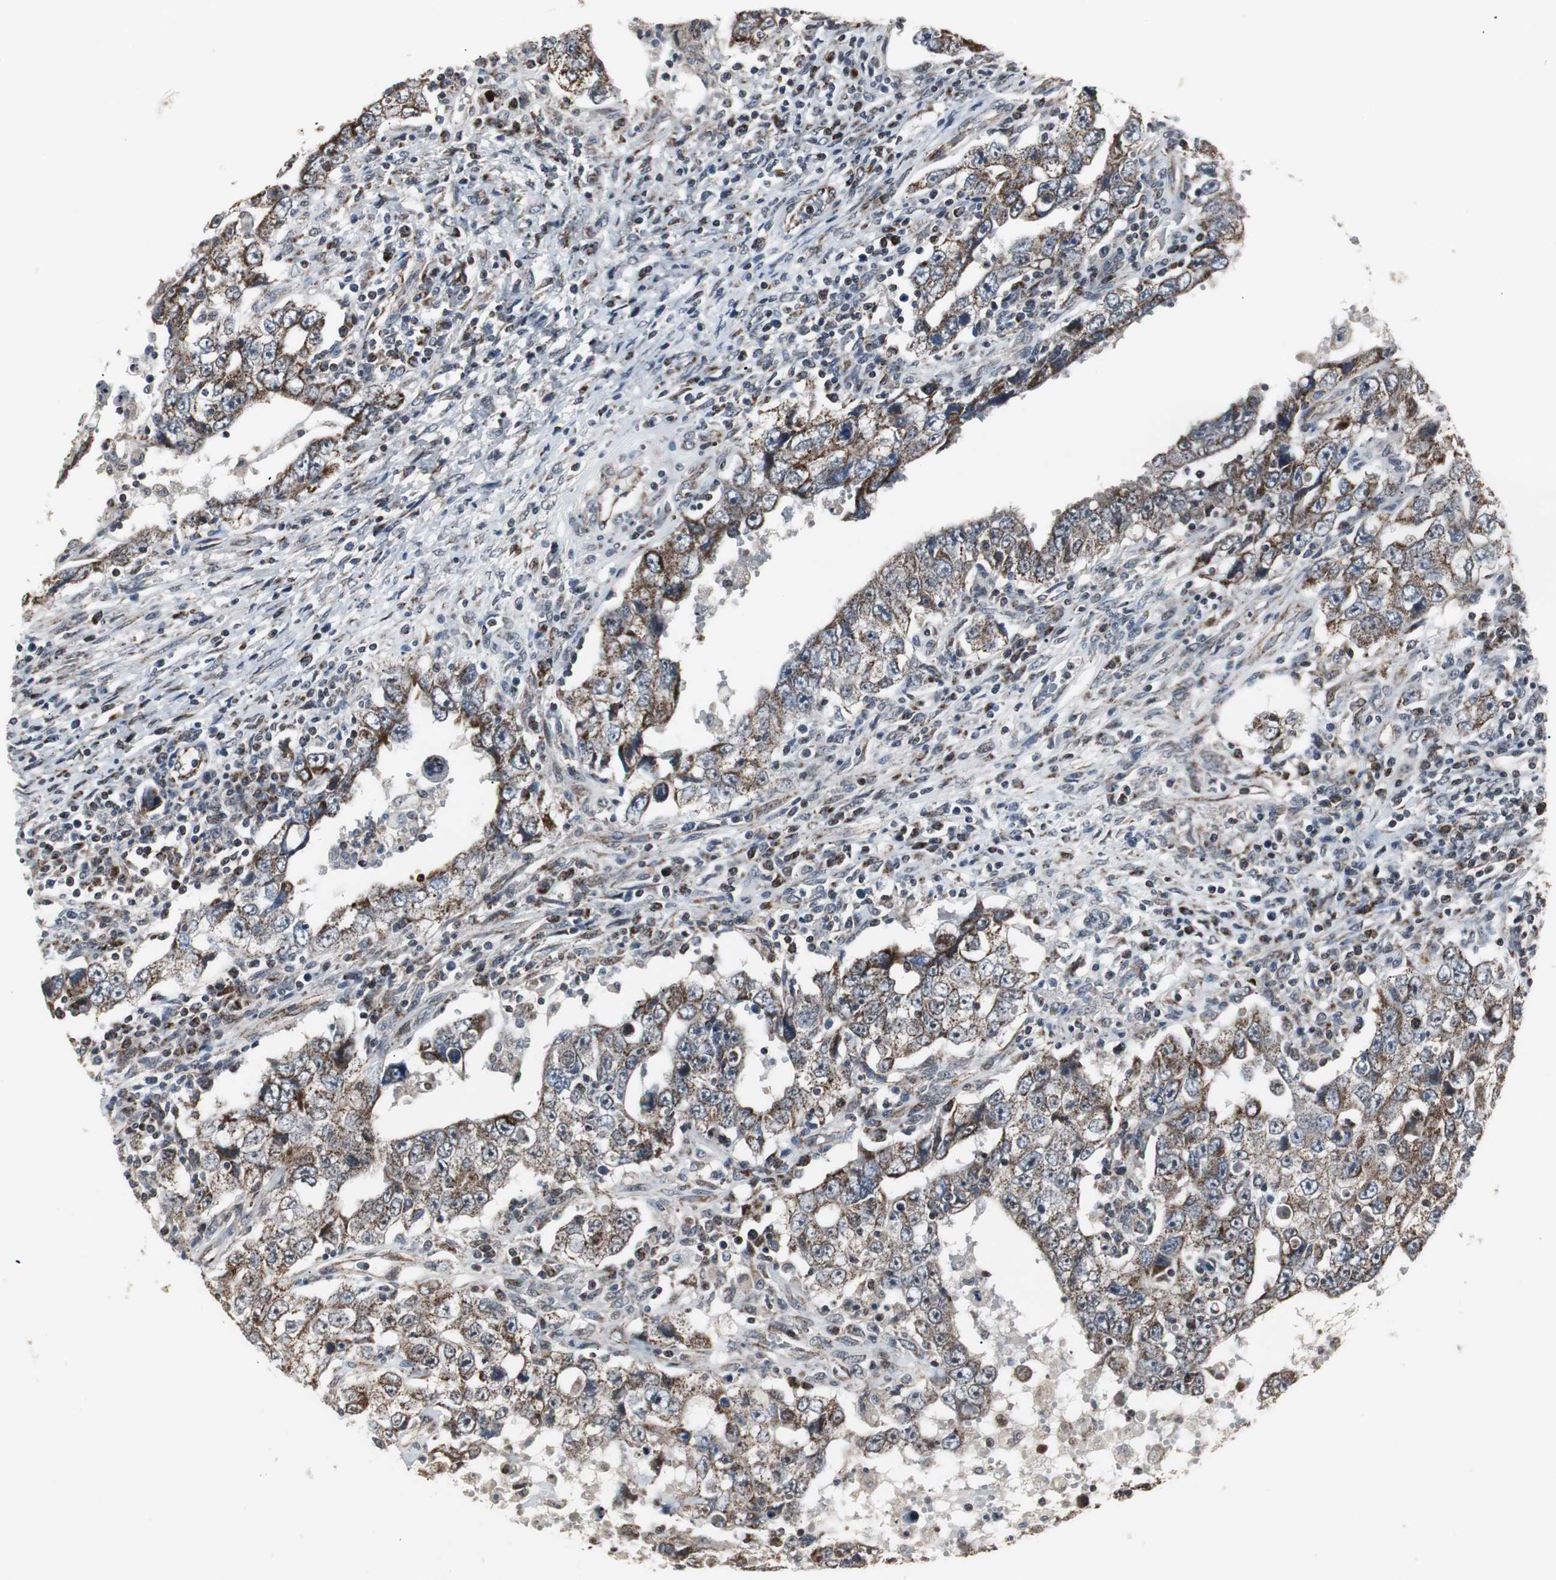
{"staining": {"intensity": "moderate", "quantity": ">75%", "location": "cytoplasmic/membranous"}, "tissue": "testis cancer", "cell_type": "Tumor cells", "image_type": "cancer", "snomed": [{"axis": "morphology", "description": "Carcinoma, Embryonal, NOS"}, {"axis": "topography", "description": "Testis"}], "caption": "A brown stain shows moderate cytoplasmic/membranous positivity of a protein in human embryonal carcinoma (testis) tumor cells.", "gene": "MRPL40", "patient": {"sex": "male", "age": 26}}